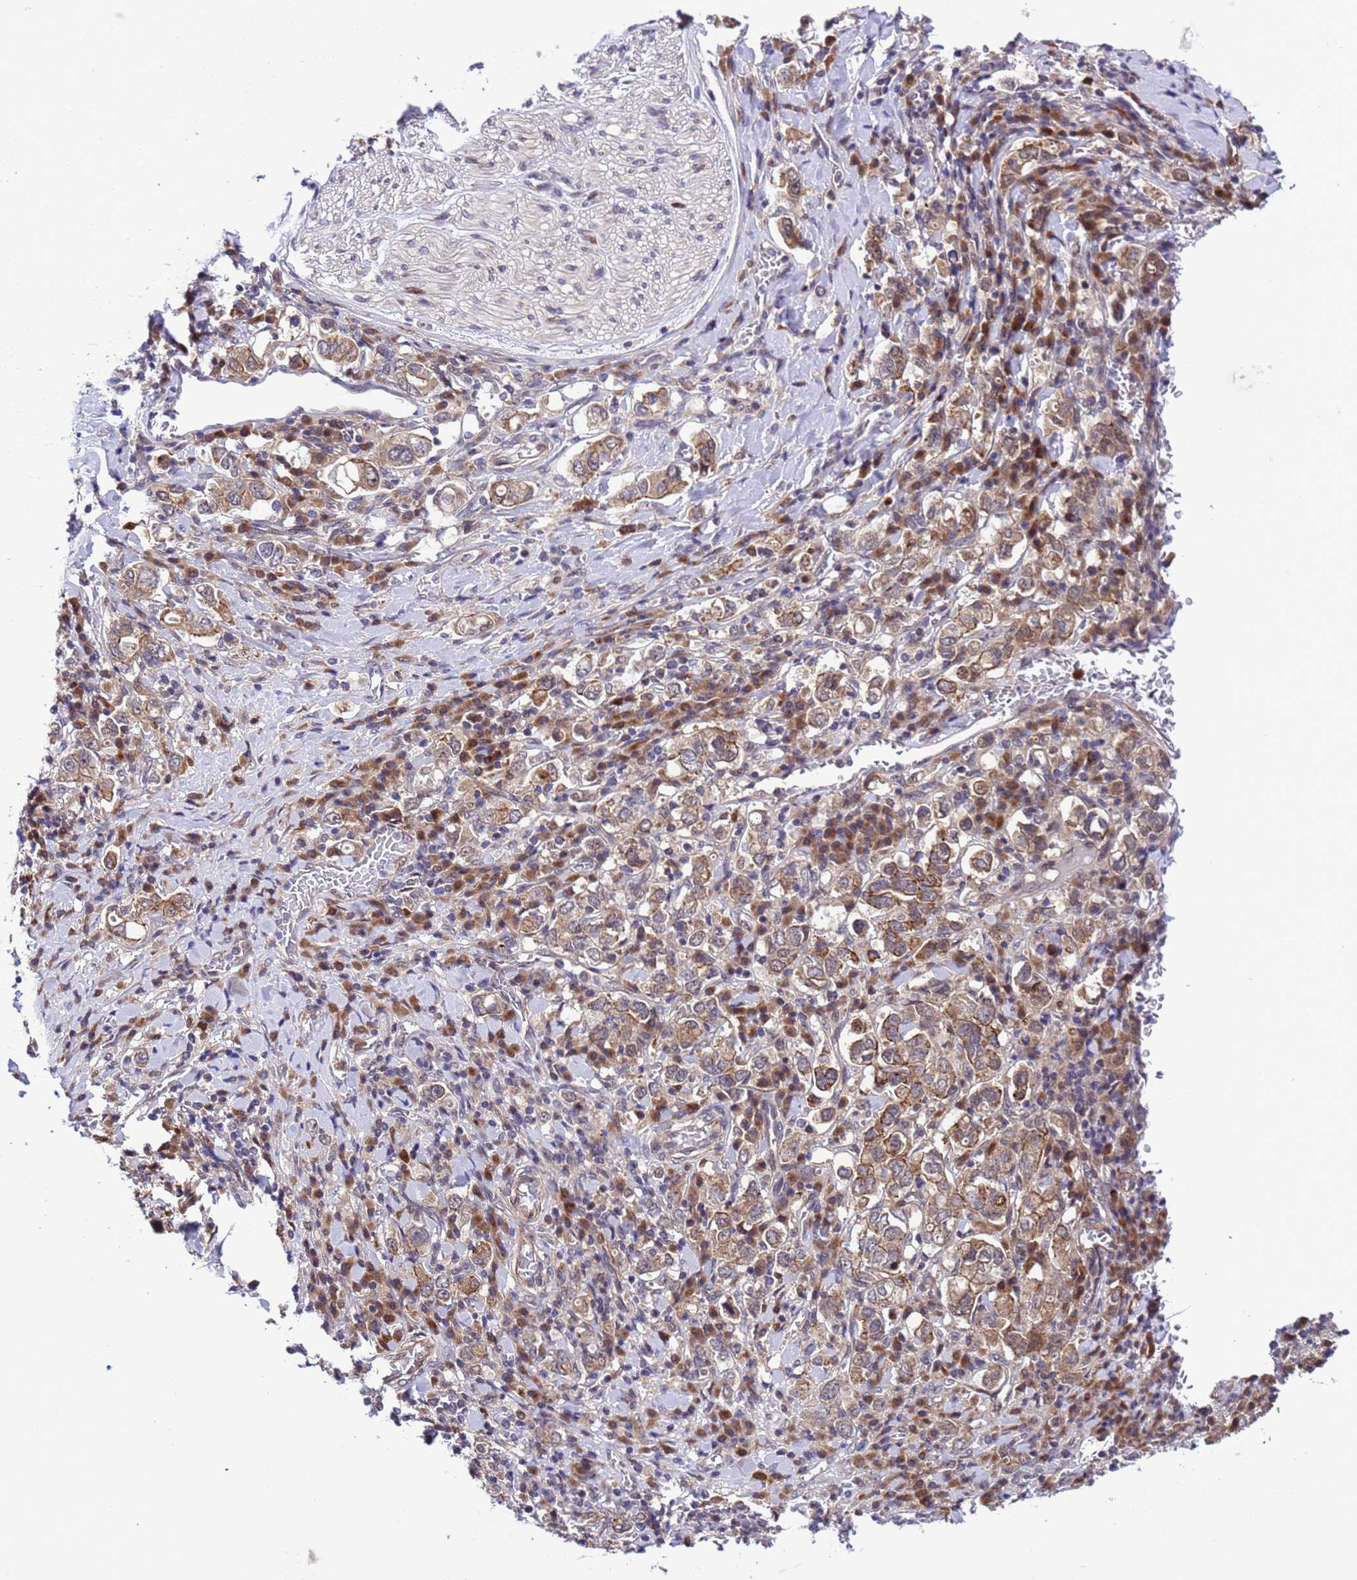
{"staining": {"intensity": "moderate", "quantity": ">75%", "location": "cytoplasmic/membranous"}, "tissue": "stomach cancer", "cell_type": "Tumor cells", "image_type": "cancer", "snomed": [{"axis": "morphology", "description": "Adenocarcinoma, NOS"}, {"axis": "topography", "description": "Stomach, upper"}], "caption": "Tumor cells display medium levels of moderate cytoplasmic/membranous expression in about >75% of cells in human stomach cancer.", "gene": "RASD1", "patient": {"sex": "male", "age": 62}}